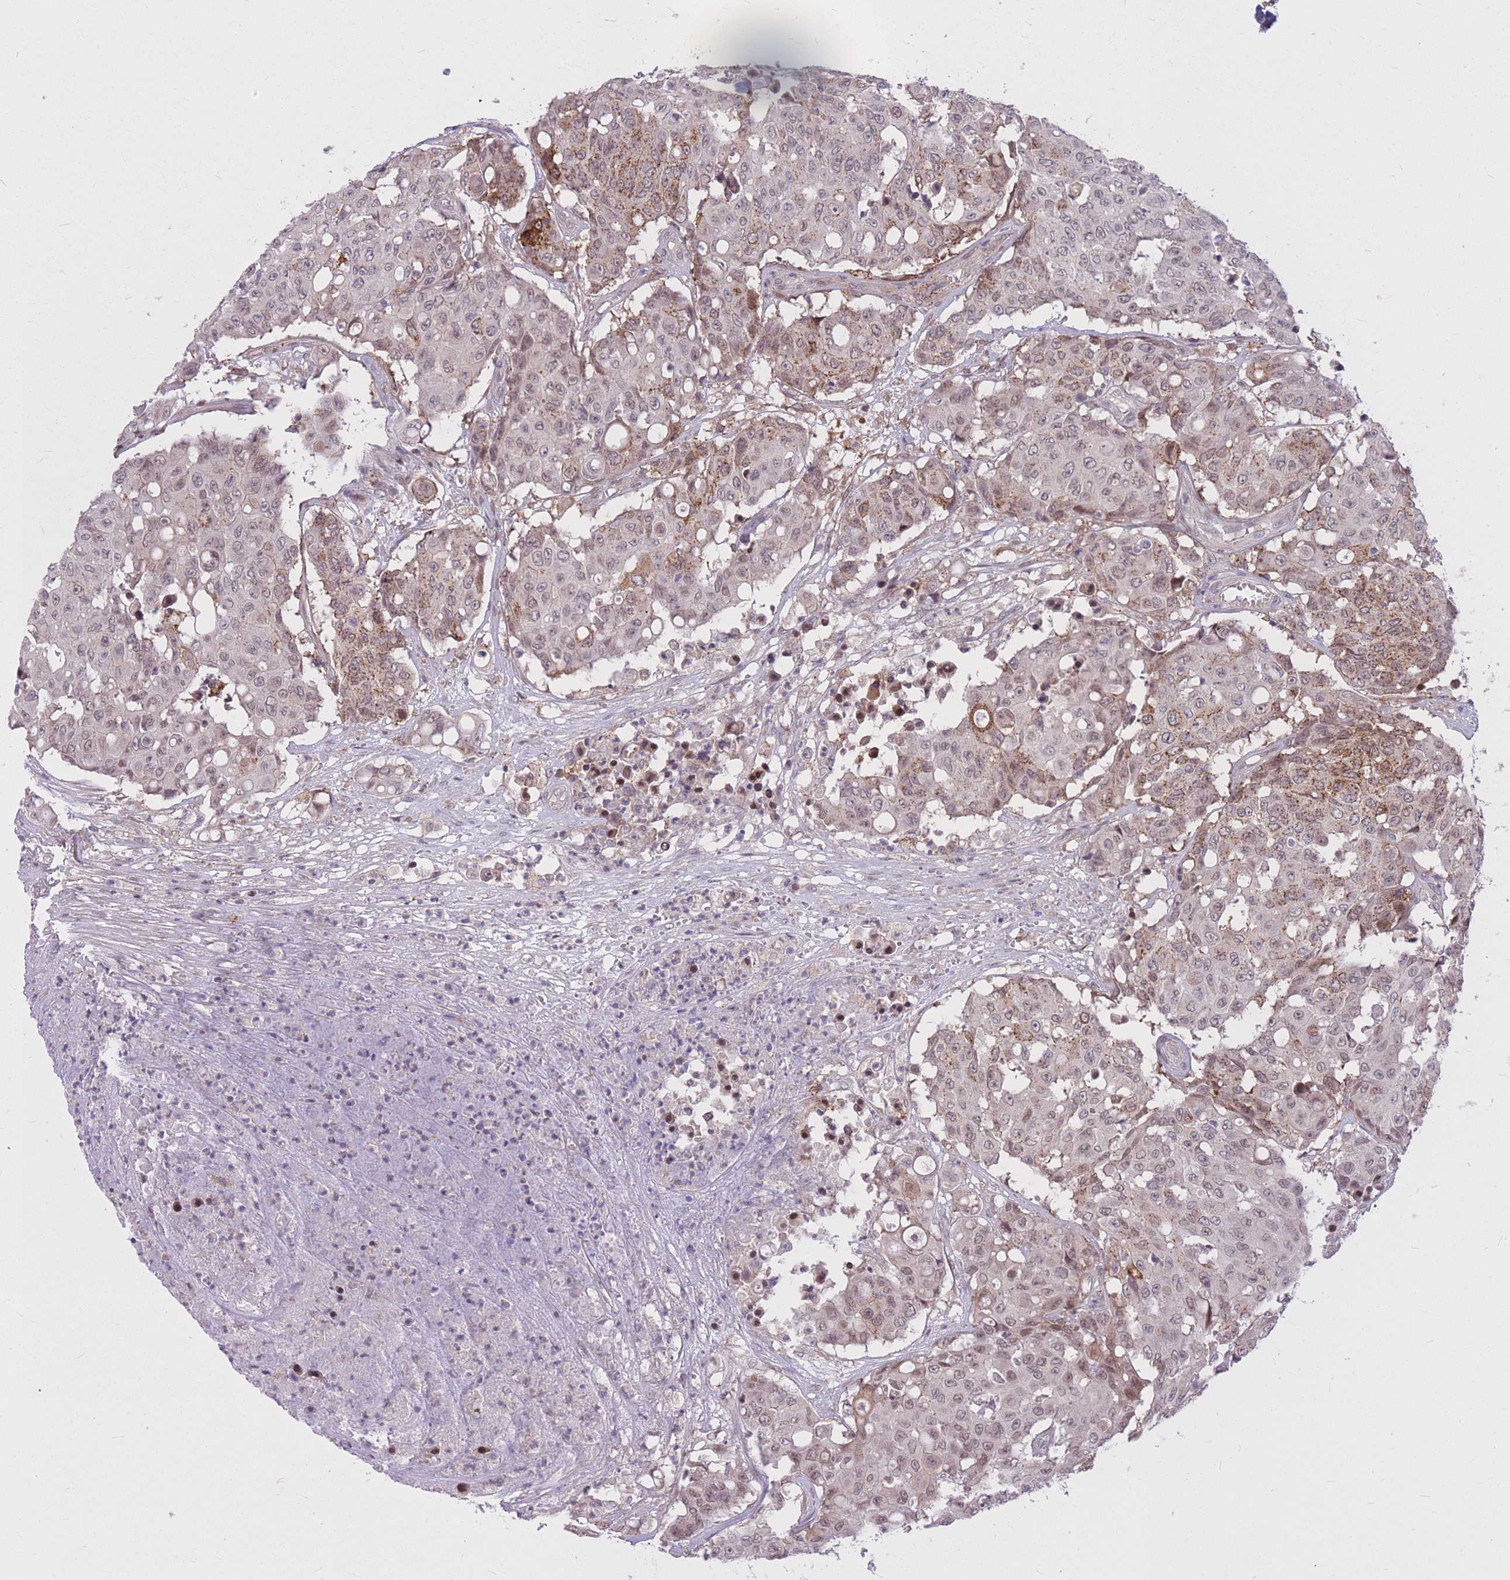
{"staining": {"intensity": "strong", "quantity": "25%-75%", "location": "cytoplasmic/membranous"}, "tissue": "colorectal cancer", "cell_type": "Tumor cells", "image_type": "cancer", "snomed": [{"axis": "morphology", "description": "Adenocarcinoma, NOS"}, {"axis": "topography", "description": "Colon"}], "caption": "Strong cytoplasmic/membranous positivity for a protein is appreciated in approximately 25%-75% of tumor cells of colorectal adenocarcinoma using immunohistochemistry.", "gene": "TCF20", "patient": {"sex": "male", "age": 51}}